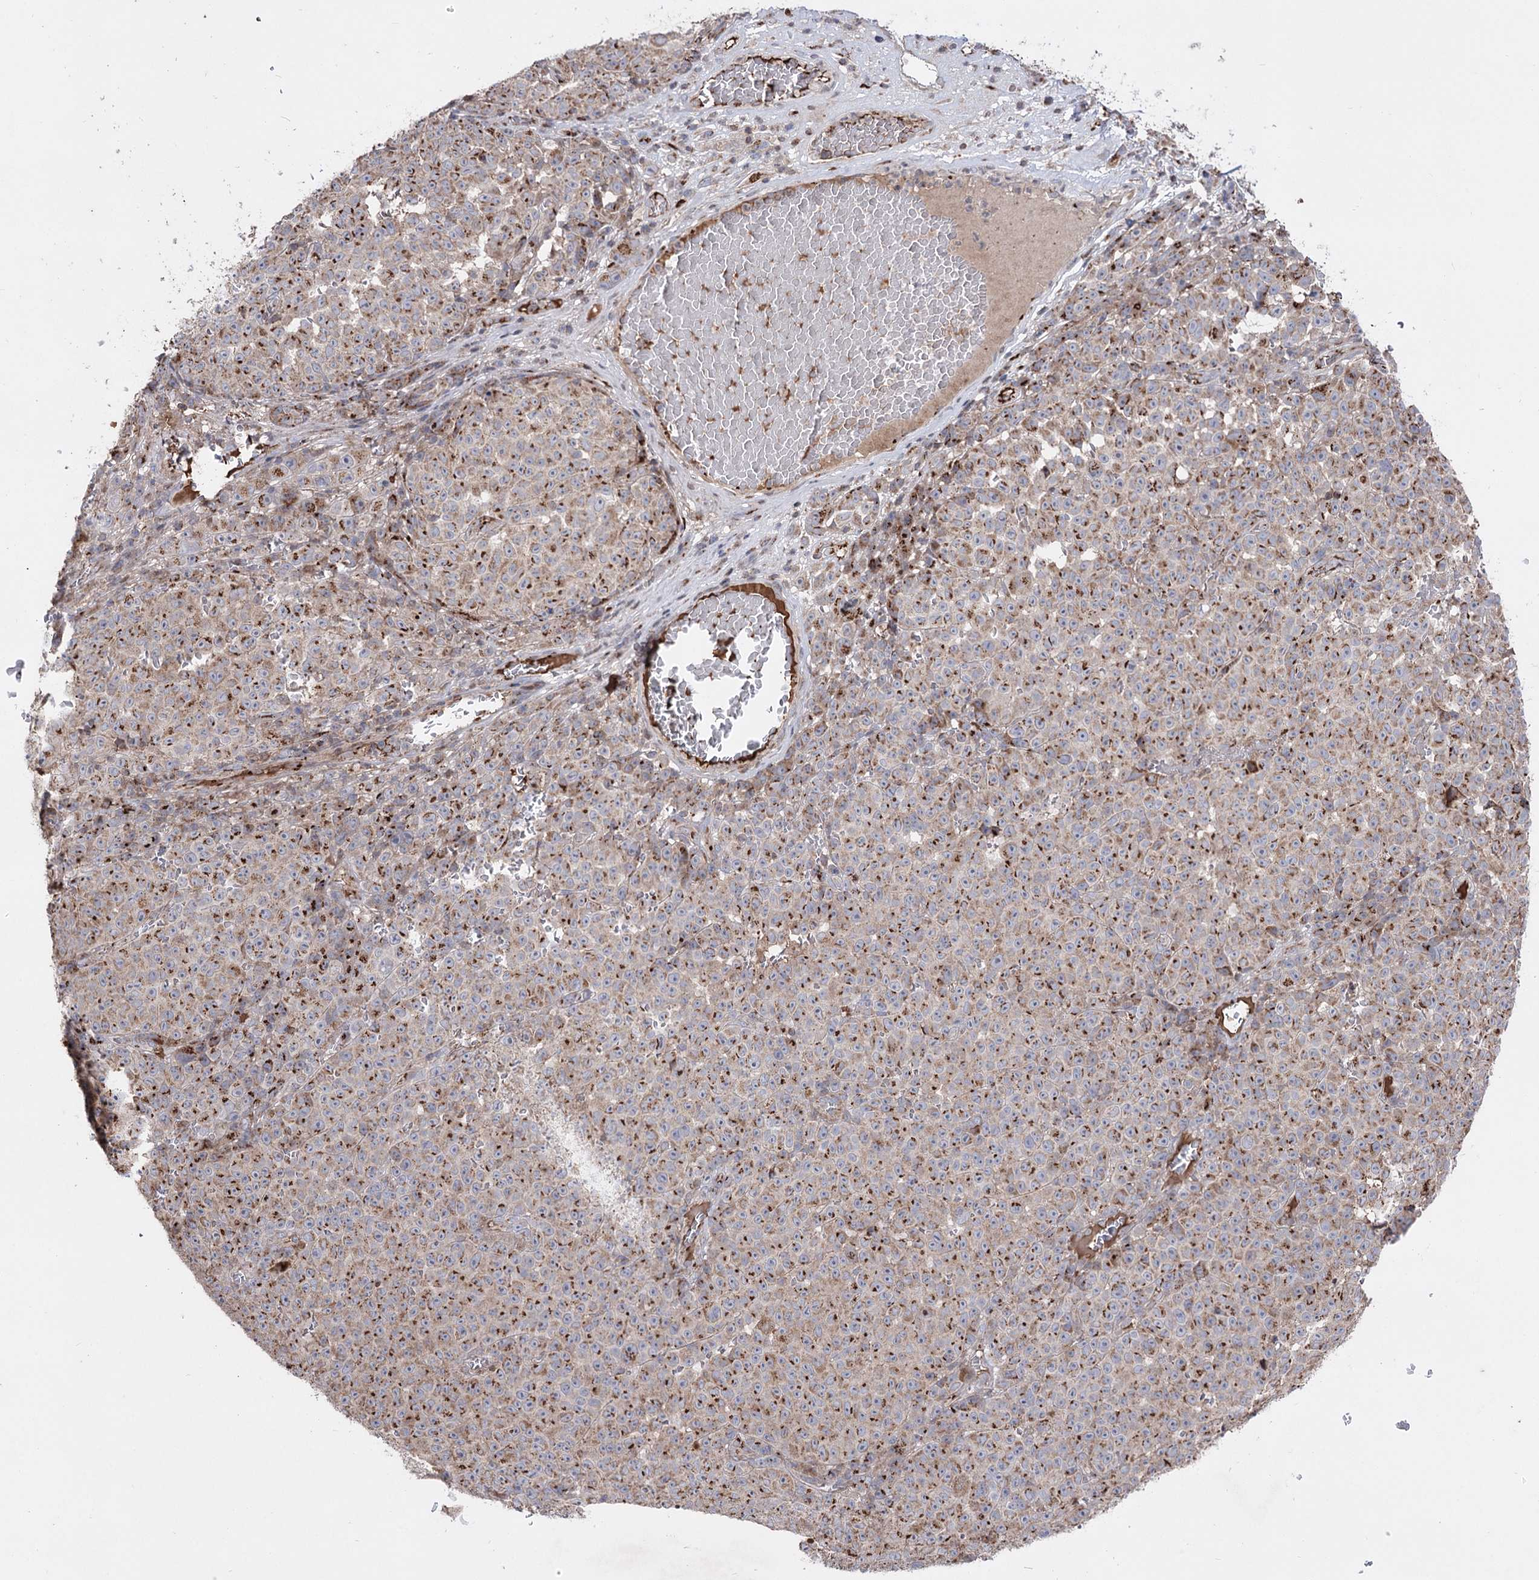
{"staining": {"intensity": "strong", "quantity": "25%-75%", "location": "cytoplasmic/membranous"}, "tissue": "melanoma", "cell_type": "Tumor cells", "image_type": "cancer", "snomed": [{"axis": "morphology", "description": "Malignant melanoma, NOS"}, {"axis": "topography", "description": "Skin"}], "caption": "IHC of human melanoma exhibits high levels of strong cytoplasmic/membranous staining in about 25%-75% of tumor cells.", "gene": "ARHGAP20", "patient": {"sex": "female", "age": 82}}